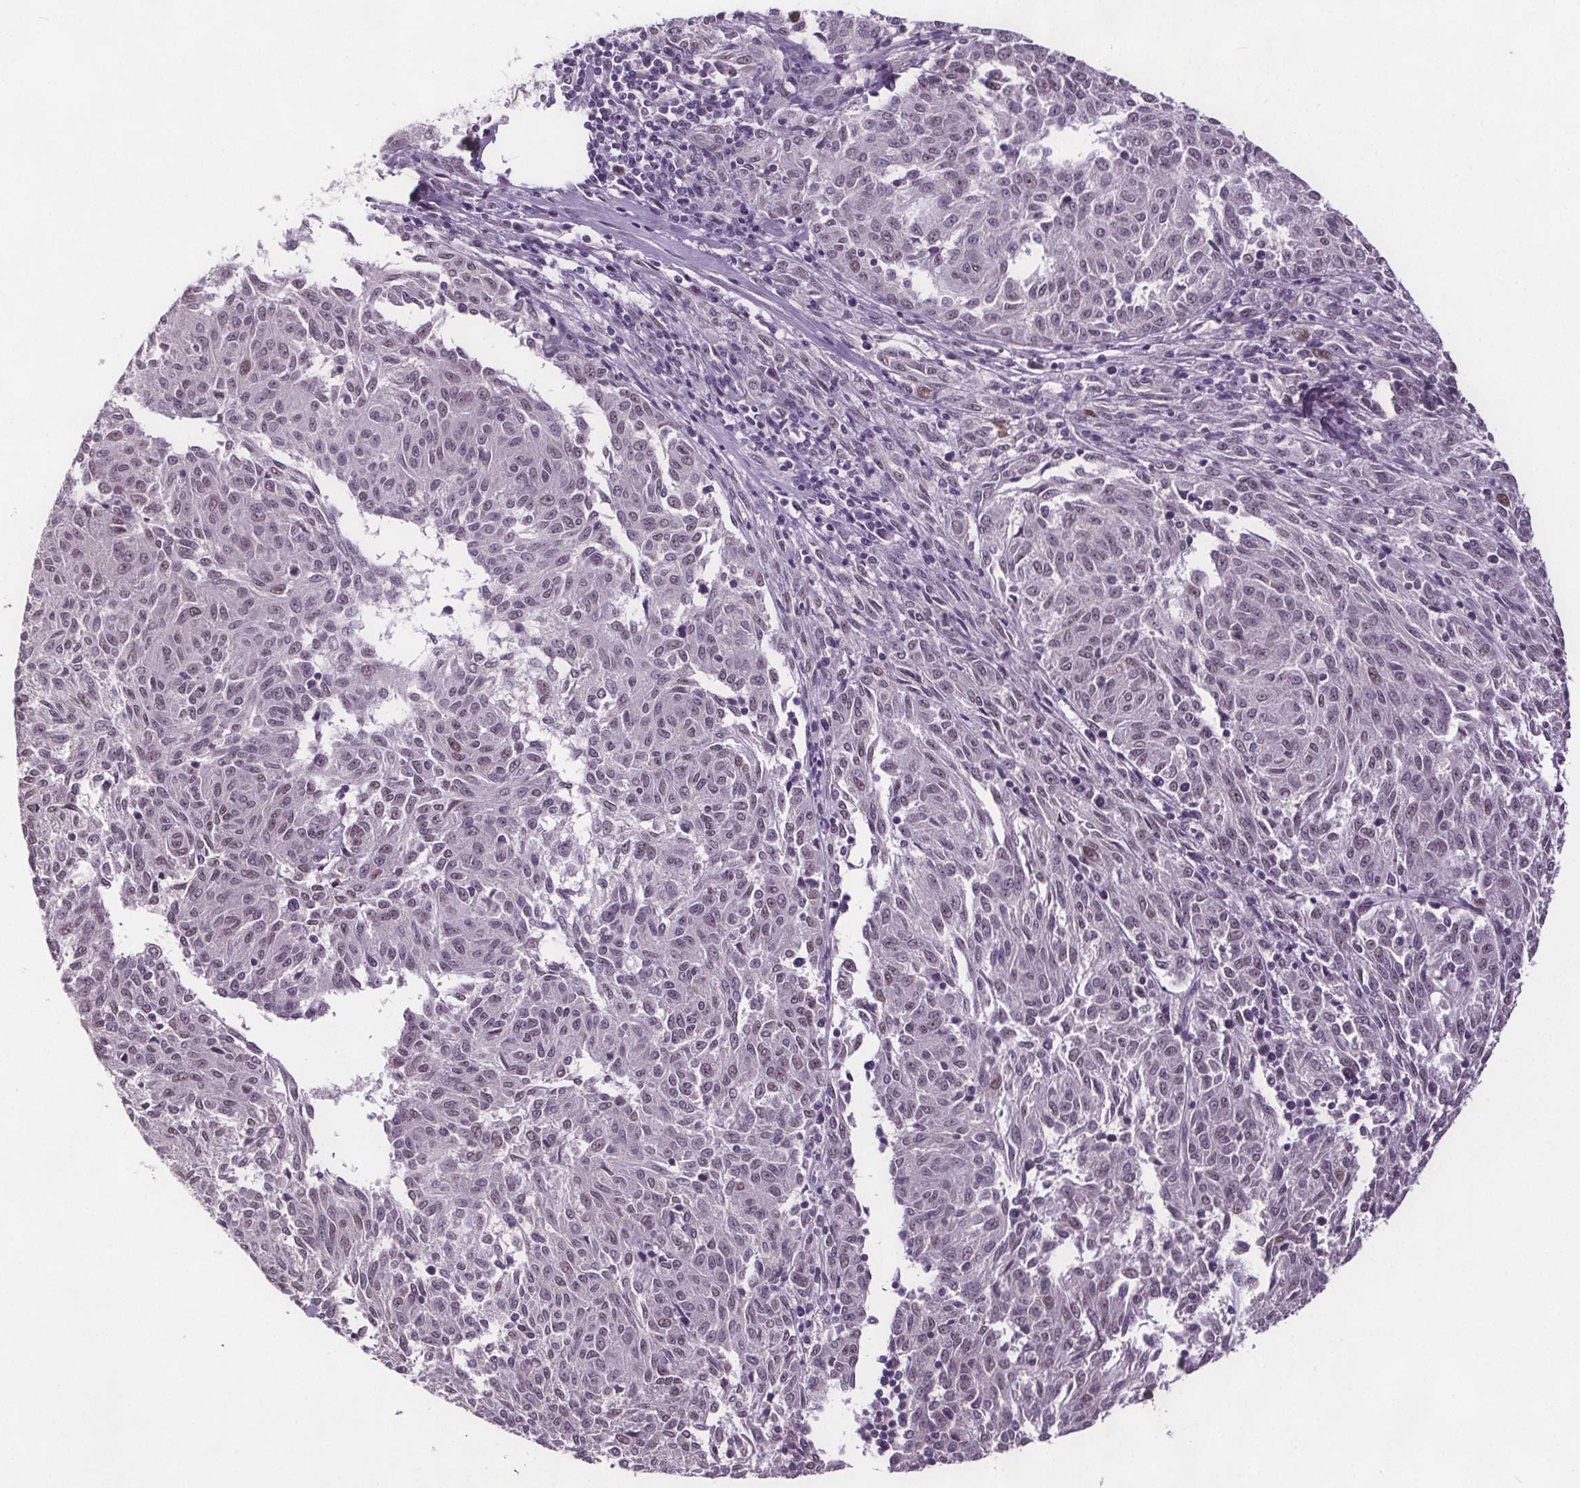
{"staining": {"intensity": "negative", "quantity": "none", "location": "none"}, "tissue": "melanoma", "cell_type": "Tumor cells", "image_type": "cancer", "snomed": [{"axis": "morphology", "description": "Malignant melanoma, NOS"}, {"axis": "topography", "description": "Skin"}], "caption": "Immunohistochemistry (IHC) of human malignant melanoma exhibits no positivity in tumor cells.", "gene": "CENPF", "patient": {"sex": "female", "age": 72}}